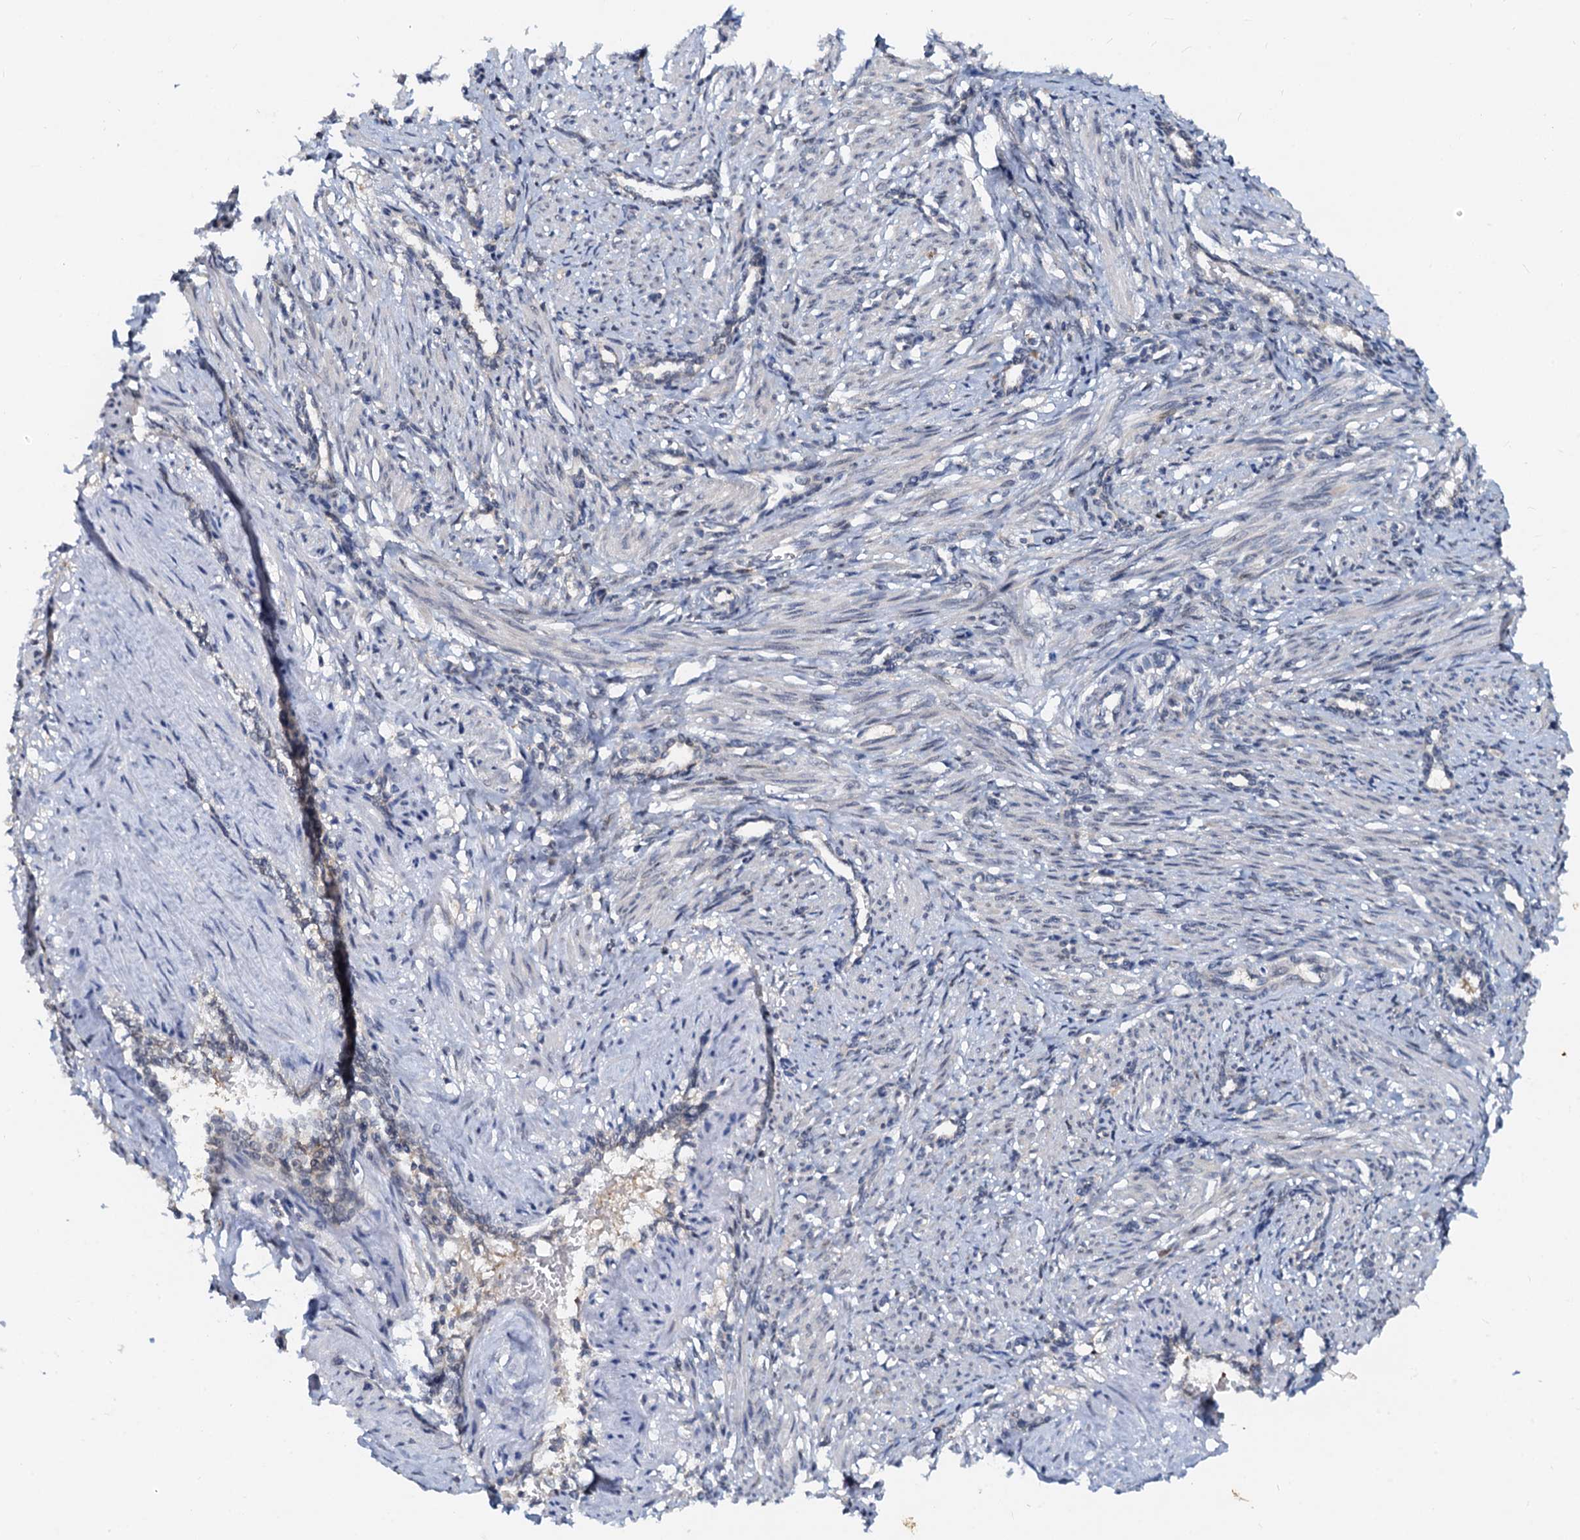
{"staining": {"intensity": "weak", "quantity": "25%-75%", "location": "nuclear"}, "tissue": "smooth muscle", "cell_type": "Smooth muscle cells", "image_type": "normal", "snomed": [{"axis": "morphology", "description": "Normal tissue, NOS"}, {"axis": "topography", "description": "Endometrium"}], "caption": "About 25%-75% of smooth muscle cells in normal human smooth muscle display weak nuclear protein positivity as visualized by brown immunohistochemical staining.", "gene": "PTGES3", "patient": {"sex": "female", "age": 33}}